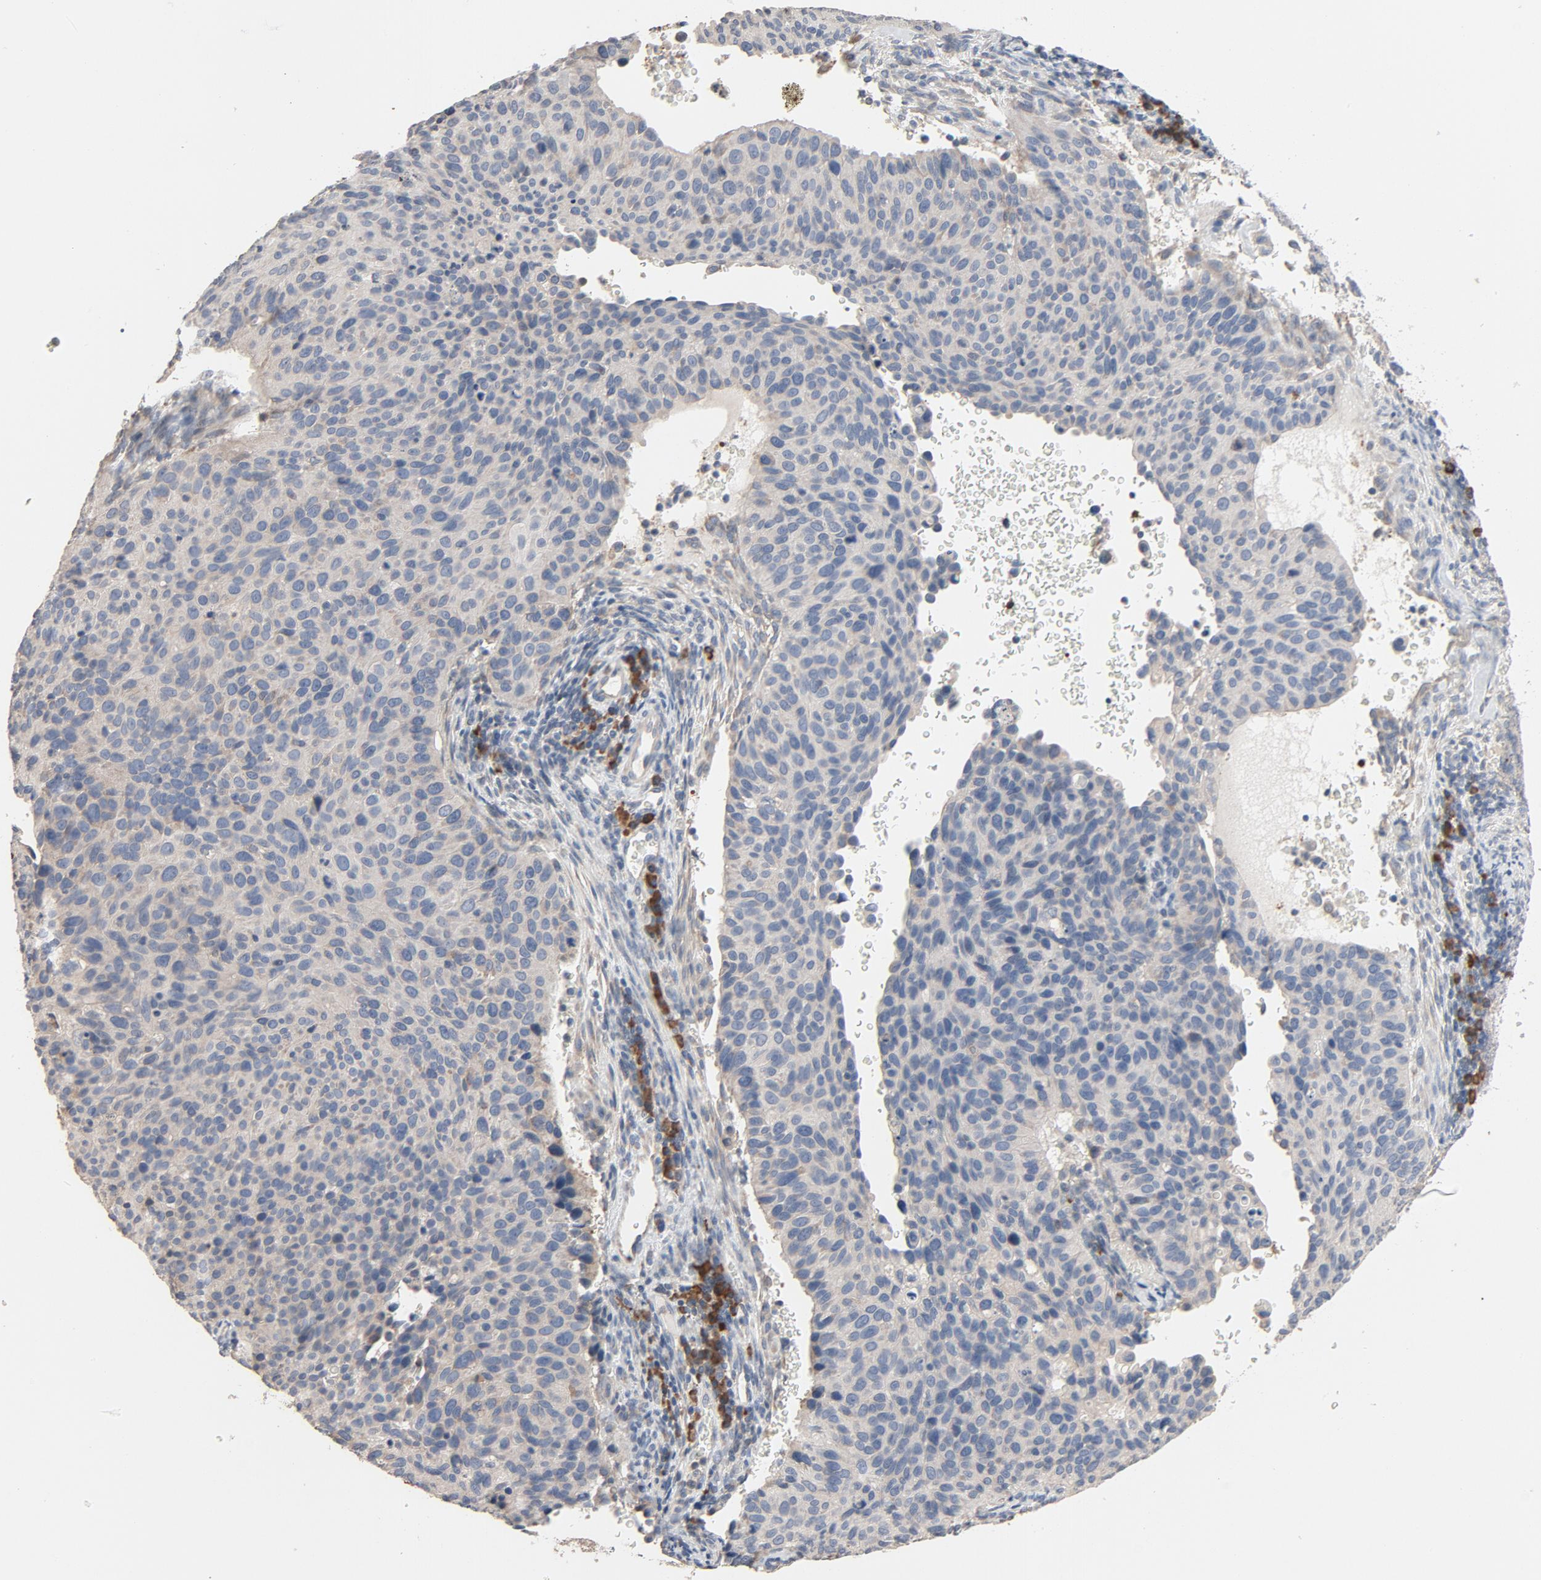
{"staining": {"intensity": "weak", "quantity": "25%-75%", "location": "cytoplasmic/membranous"}, "tissue": "cervical cancer", "cell_type": "Tumor cells", "image_type": "cancer", "snomed": [{"axis": "morphology", "description": "Adenocarcinoma, NOS"}, {"axis": "topography", "description": "Cervix"}], "caption": "The immunohistochemical stain highlights weak cytoplasmic/membranous staining in tumor cells of cervical cancer tissue. (Stains: DAB (3,3'-diaminobenzidine) in brown, nuclei in blue, Microscopy: brightfield microscopy at high magnification).", "gene": "TLR4", "patient": {"sex": "female", "age": 29}}